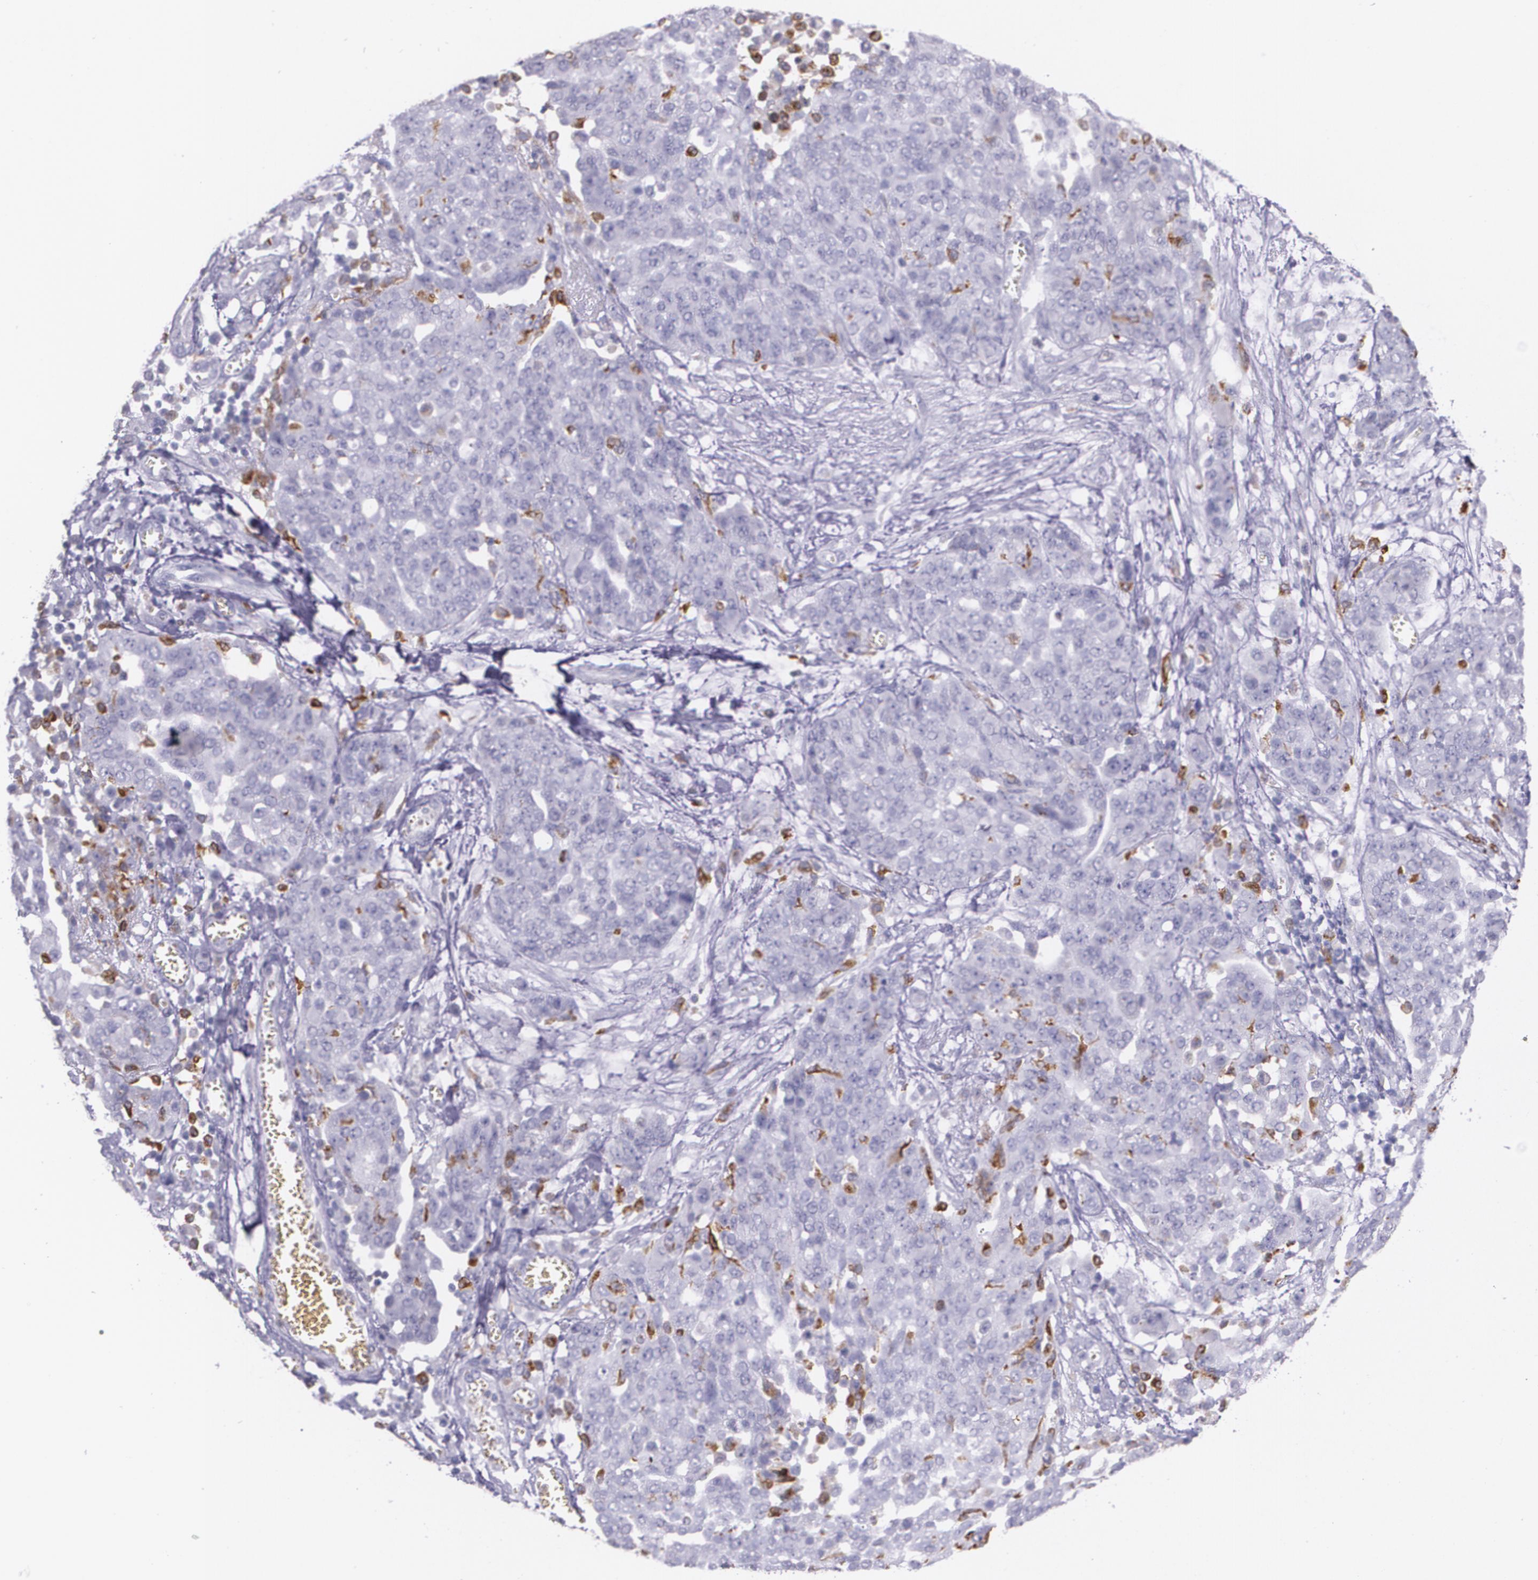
{"staining": {"intensity": "negative", "quantity": "none", "location": "none"}, "tissue": "ovarian cancer", "cell_type": "Tumor cells", "image_type": "cancer", "snomed": [{"axis": "morphology", "description": "Cystadenocarcinoma, serous, NOS"}, {"axis": "topography", "description": "Soft tissue"}, {"axis": "topography", "description": "Ovary"}], "caption": "High magnification brightfield microscopy of ovarian serous cystadenocarcinoma stained with DAB (brown) and counterstained with hematoxylin (blue): tumor cells show no significant staining.", "gene": "RTN1", "patient": {"sex": "female", "age": 57}}